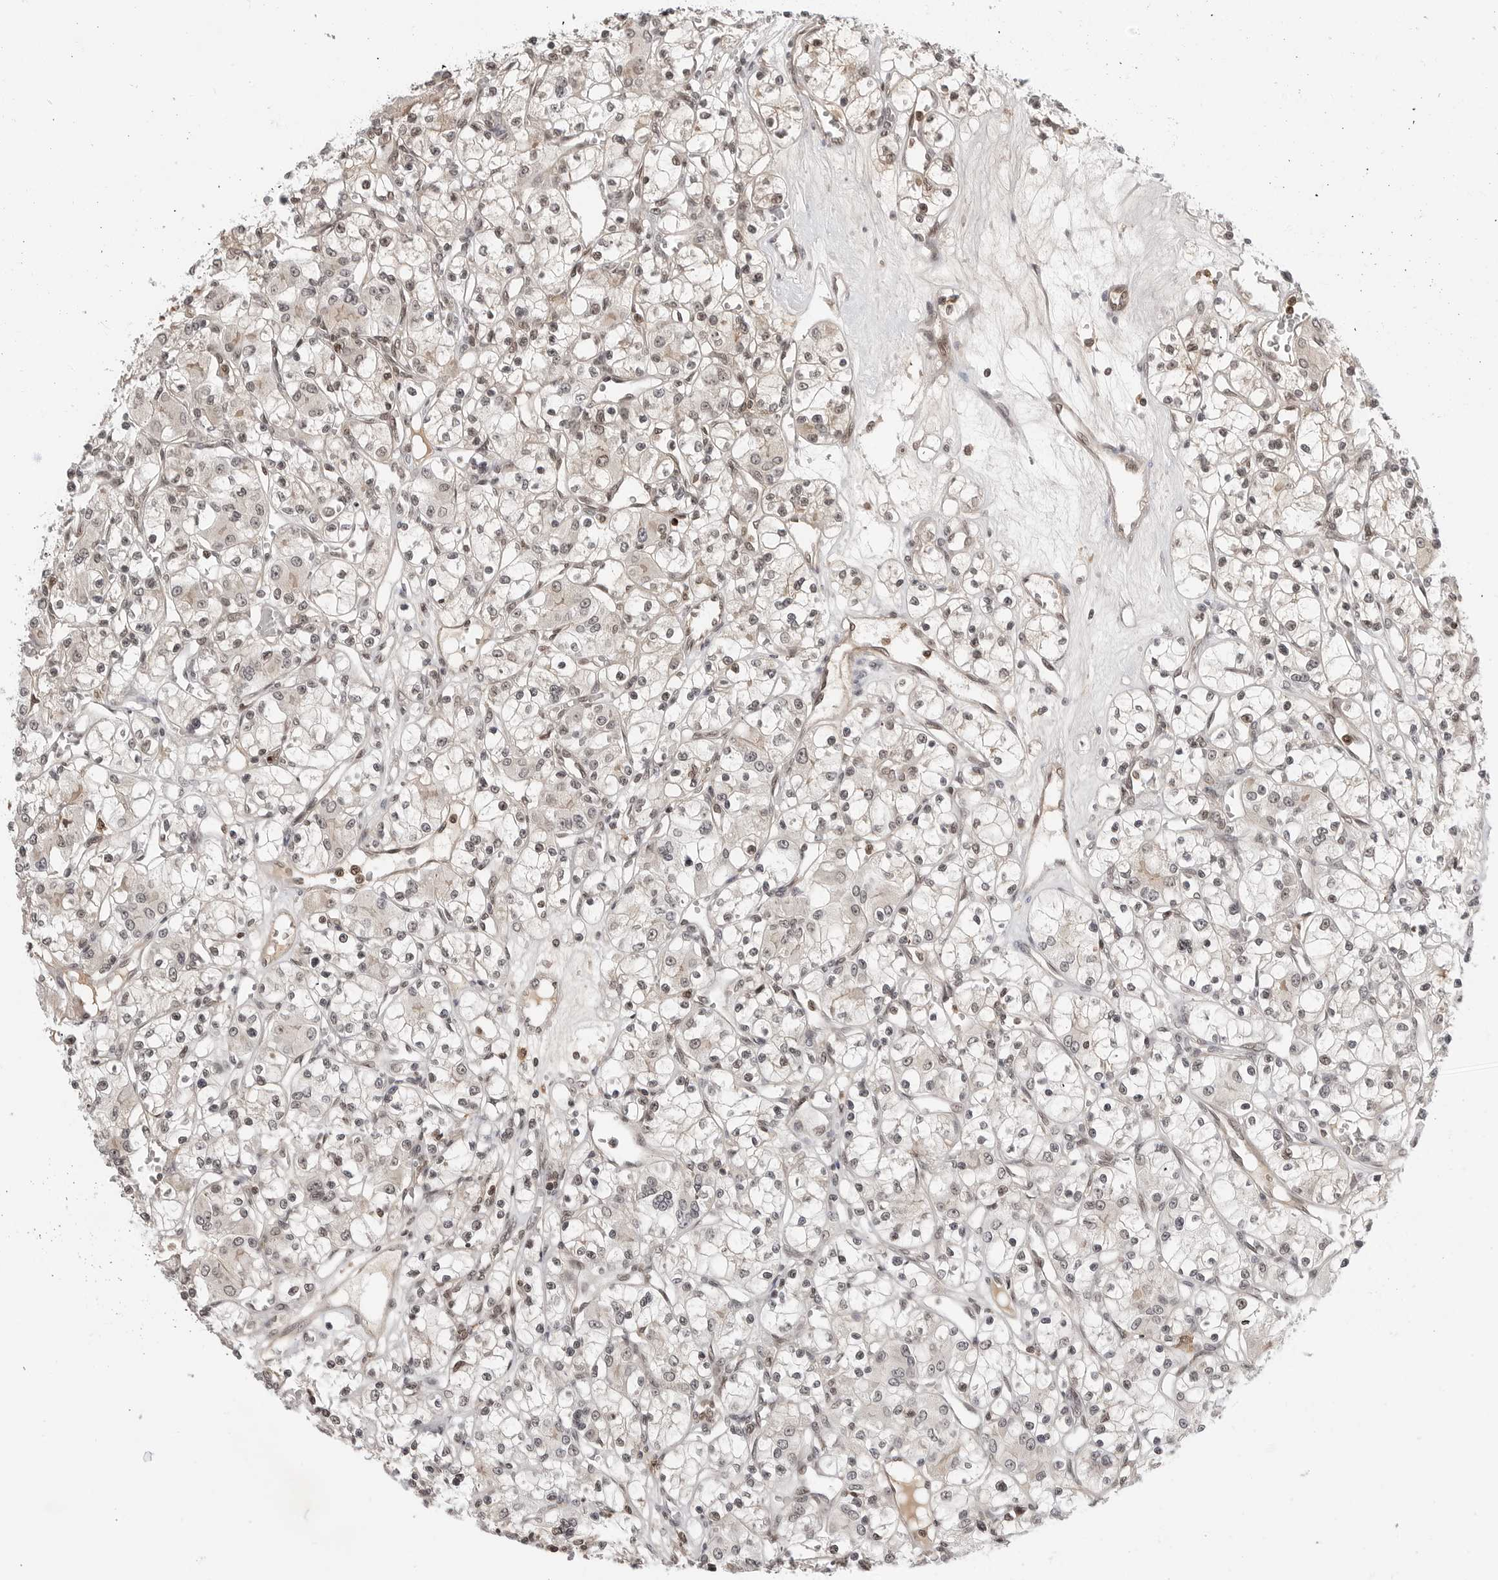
{"staining": {"intensity": "weak", "quantity": ">75%", "location": "nuclear"}, "tissue": "renal cancer", "cell_type": "Tumor cells", "image_type": "cancer", "snomed": [{"axis": "morphology", "description": "Adenocarcinoma, NOS"}, {"axis": "topography", "description": "Kidney"}], "caption": "Protein analysis of renal cancer (adenocarcinoma) tissue demonstrates weak nuclear expression in approximately >75% of tumor cells. The staining was performed using DAB to visualize the protein expression in brown, while the nuclei were stained in blue with hematoxylin (Magnification: 20x).", "gene": "C8orf33", "patient": {"sex": "female", "age": 59}}